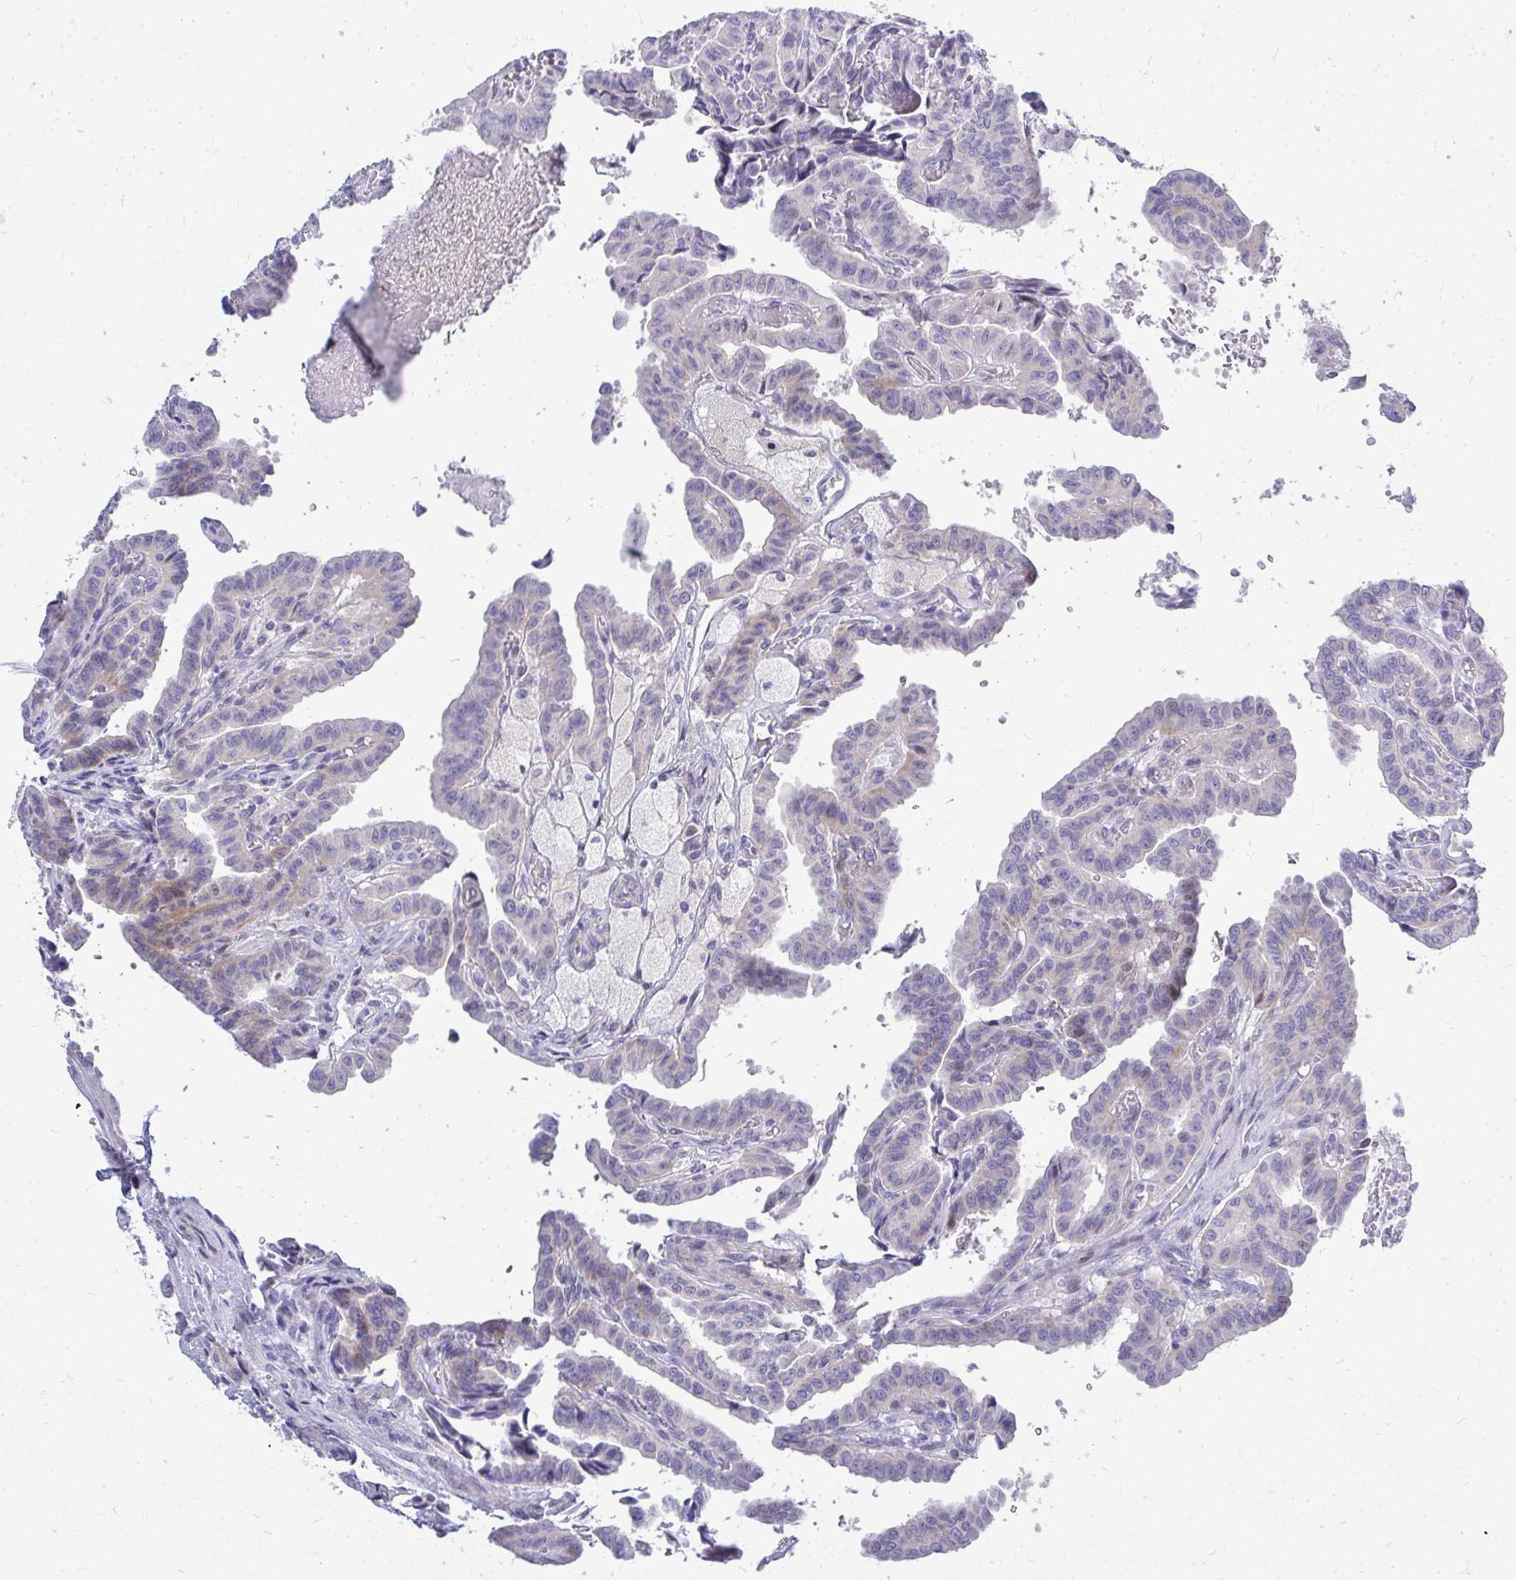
{"staining": {"intensity": "weak", "quantity": "<25%", "location": "cytoplasmic/membranous"}, "tissue": "thyroid cancer", "cell_type": "Tumor cells", "image_type": "cancer", "snomed": [{"axis": "morphology", "description": "Papillary adenocarcinoma, NOS"}, {"axis": "topography", "description": "Thyroid gland"}], "caption": "DAB immunohistochemical staining of human thyroid papillary adenocarcinoma displays no significant staining in tumor cells.", "gene": "OR8D1", "patient": {"sex": "male", "age": 87}}